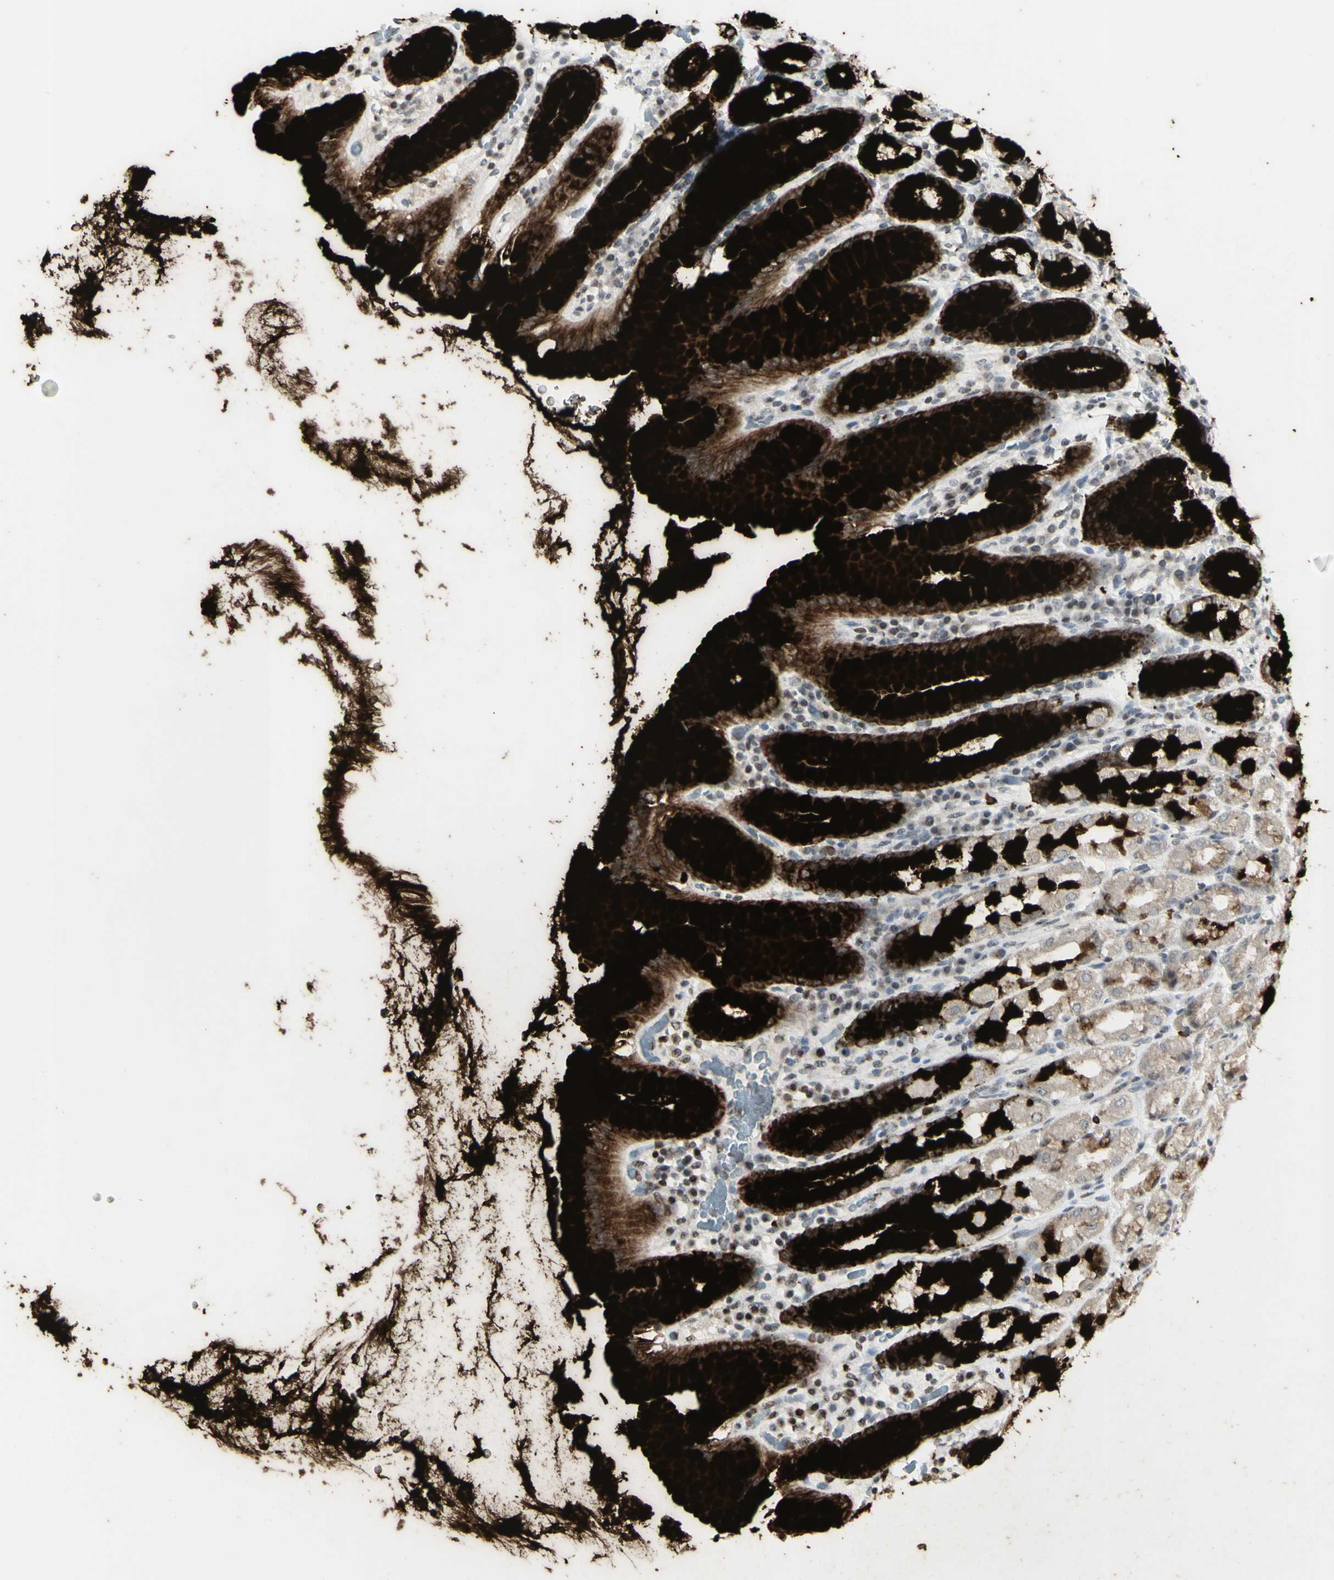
{"staining": {"intensity": "strong", "quantity": "25%-75%", "location": "cytoplasmic/membranous"}, "tissue": "stomach", "cell_type": "Glandular cells", "image_type": "normal", "snomed": [{"axis": "morphology", "description": "Normal tissue, NOS"}, {"axis": "topography", "description": "Stomach, upper"}], "caption": "Stomach stained with a brown dye displays strong cytoplasmic/membranous positive staining in approximately 25%-75% of glandular cells.", "gene": "MUC5AC", "patient": {"sex": "male", "age": 68}}